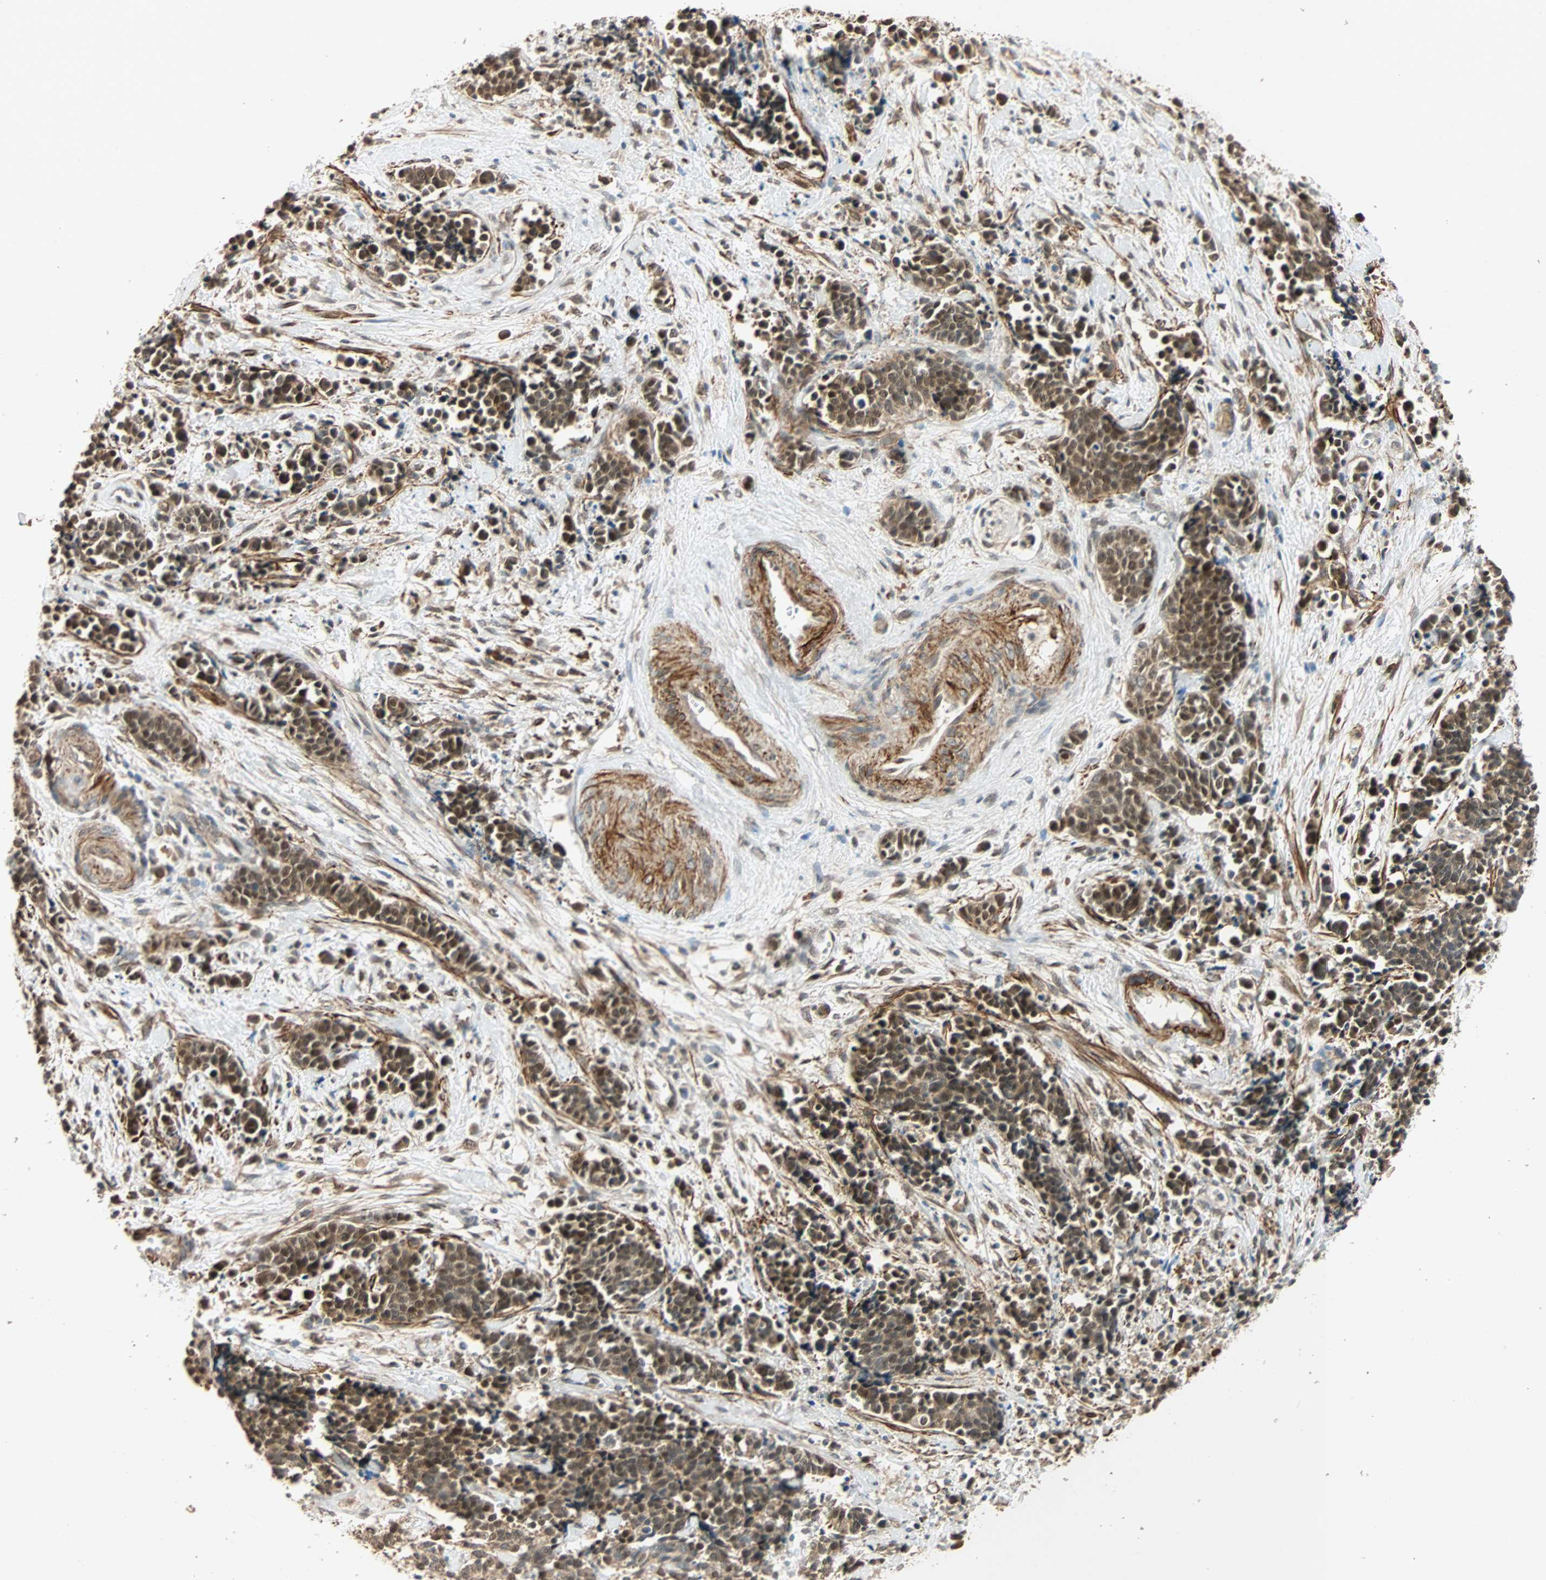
{"staining": {"intensity": "strong", "quantity": ">75%", "location": "cytoplasmic/membranous,nuclear"}, "tissue": "cervical cancer", "cell_type": "Tumor cells", "image_type": "cancer", "snomed": [{"axis": "morphology", "description": "Squamous cell carcinoma, NOS"}, {"axis": "topography", "description": "Cervix"}], "caption": "The immunohistochemical stain shows strong cytoplasmic/membranous and nuclear positivity in tumor cells of squamous cell carcinoma (cervical) tissue.", "gene": "QSER1", "patient": {"sex": "female", "age": 35}}